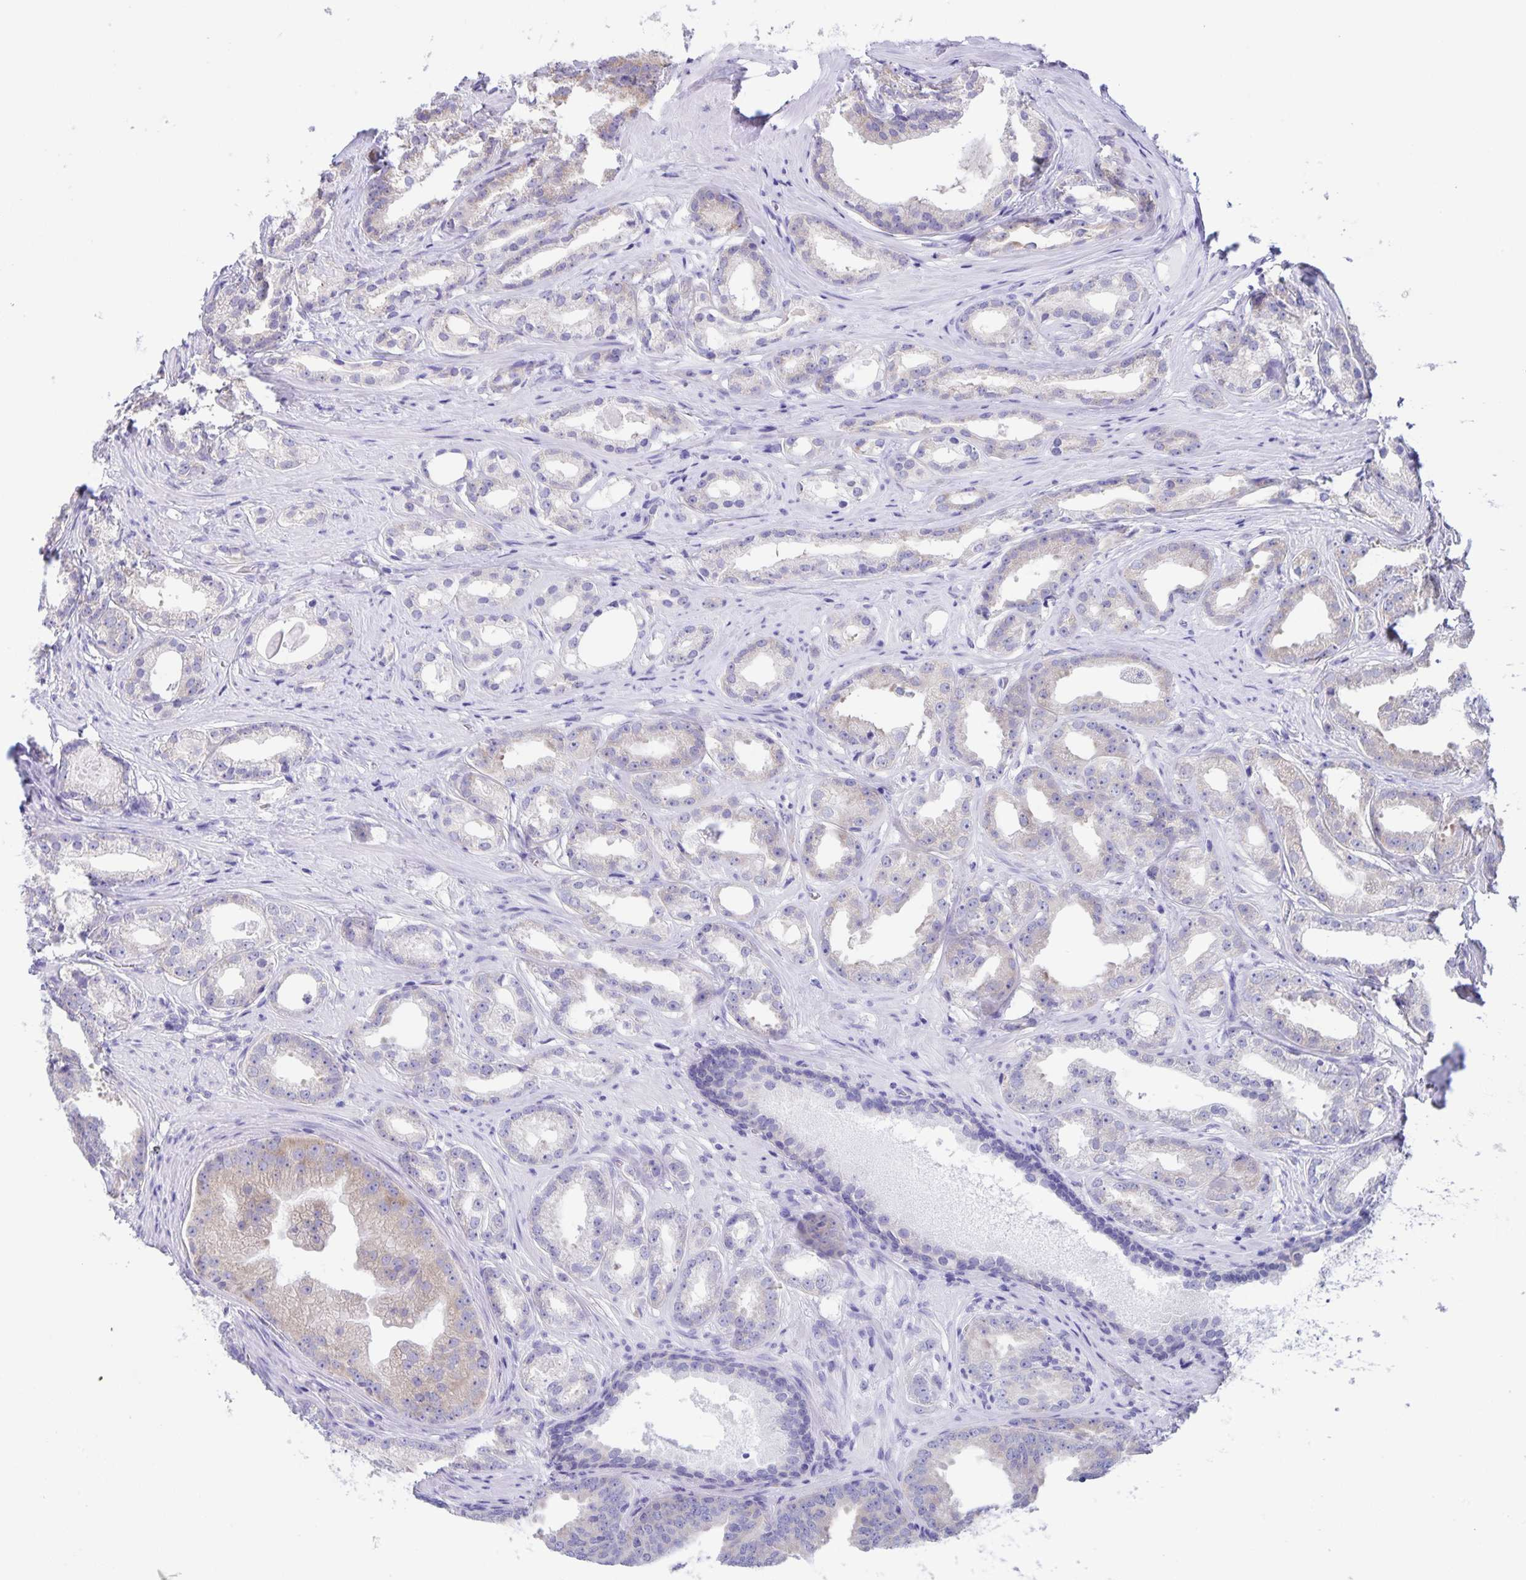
{"staining": {"intensity": "weak", "quantity": "<25%", "location": "cytoplasmic/membranous"}, "tissue": "prostate cancer", "cell_type": "Tumor cells", "image_type": "cancer", "snomed": [{"axis": "morphology", "description": "Adenocarcinoma, Low grade"}, {"axis": "topography", "description": "Prostate"}], "caption": "A high-resolution histopathology image shows immunohistochemistry (IHC) staining of prostate low-grade adenocarcinoma, which shows no significant expression in tumor cells.", "gene": "CAPSL", "patient": {"sex": "male", "age": 65}}